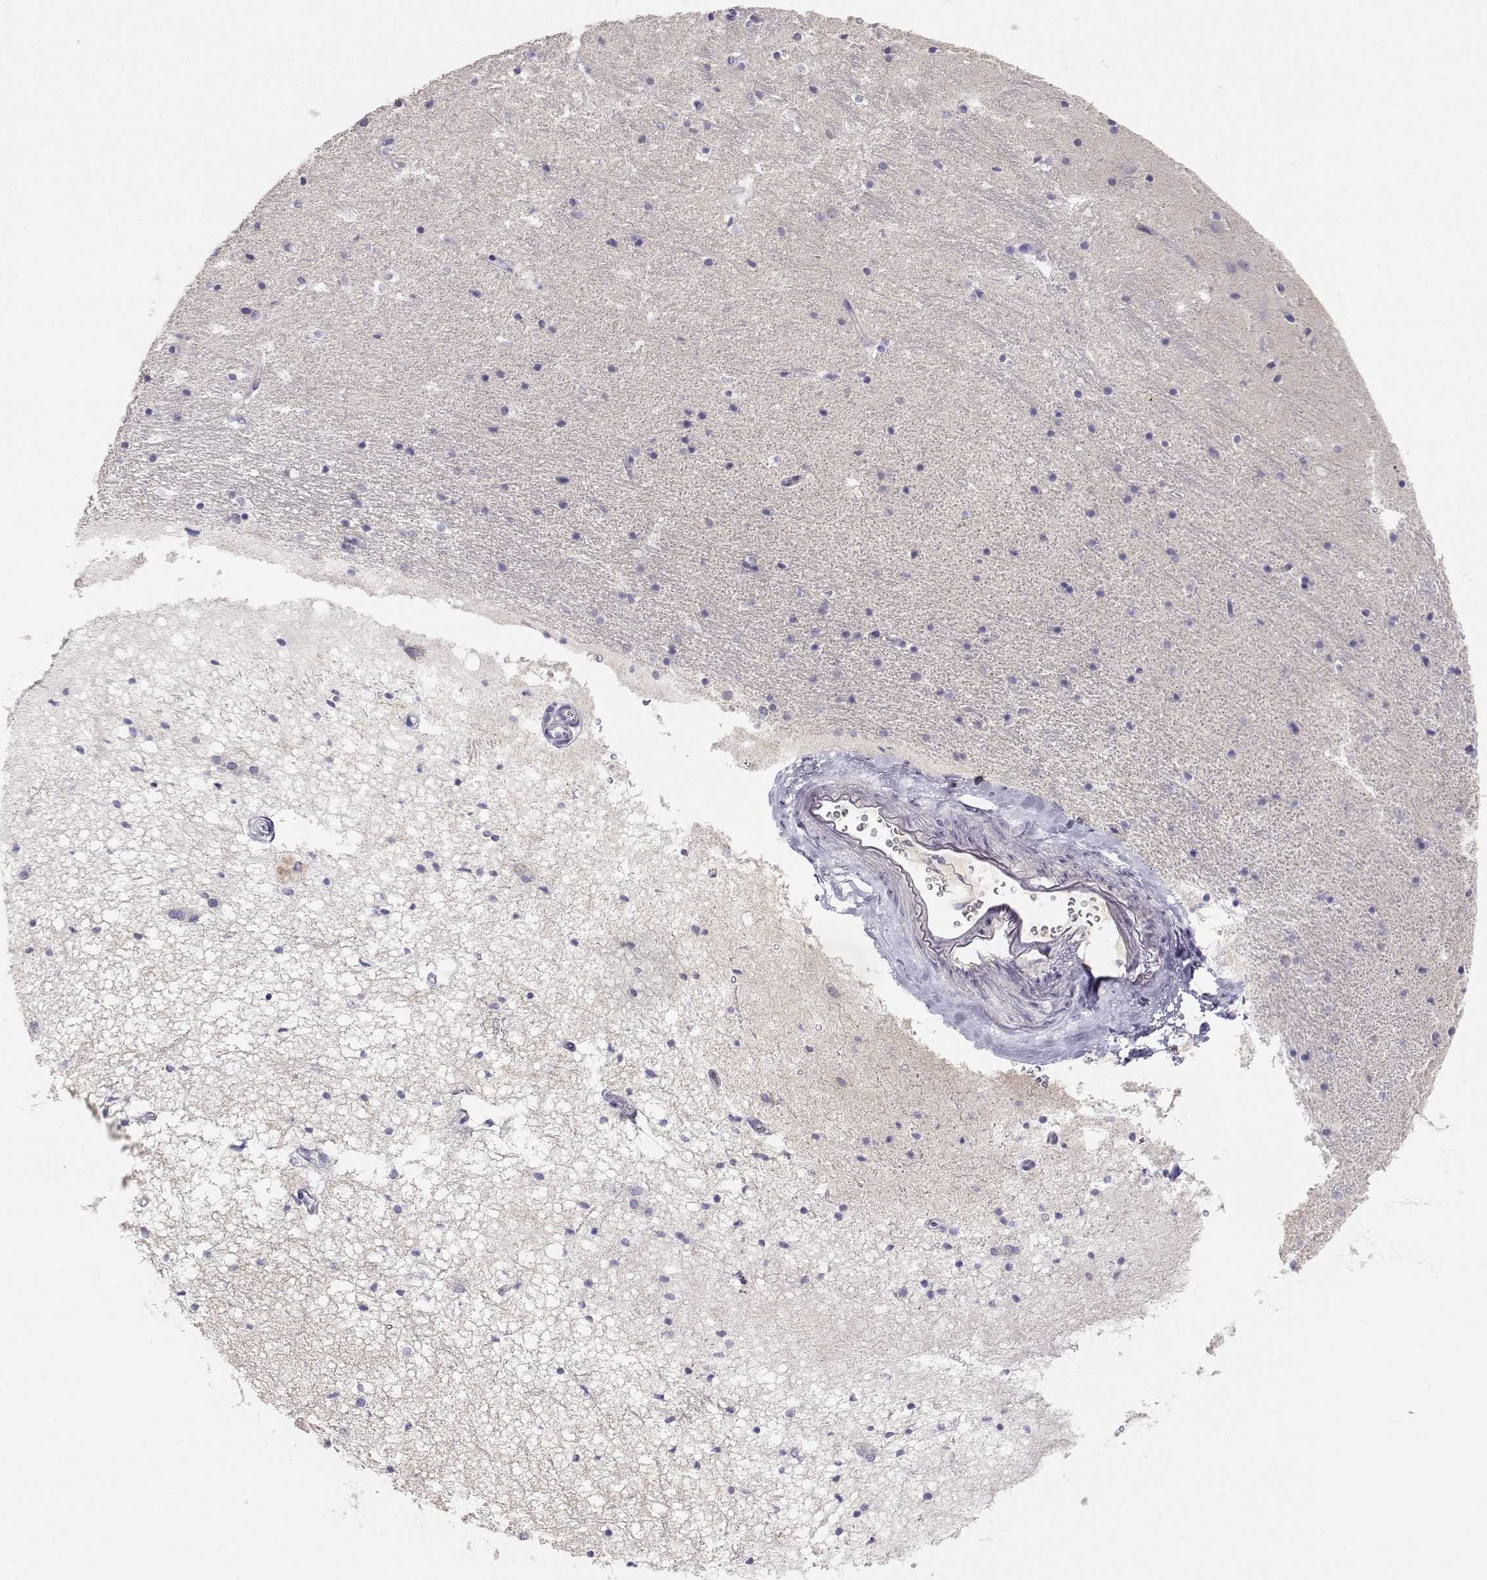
{"staining": {"intensity": "negative", "quantity": "none", "location": "none"}, "tissue": "hippocampus", "cell_type": "Glial cells", "image_type": "normal", "snomed": [{"axis": "morphology", "description": "Normal tissue, NOS"}, {"axis": "topography", "description": "Hippocampus"}], "caption": "This is a micrograph of immunohistochemistry (IHC) staining of normal hippocampus, which shows no expression in glial cells.", "gene": "GPR174", "patient": {"sex": "male", "age": 44}}